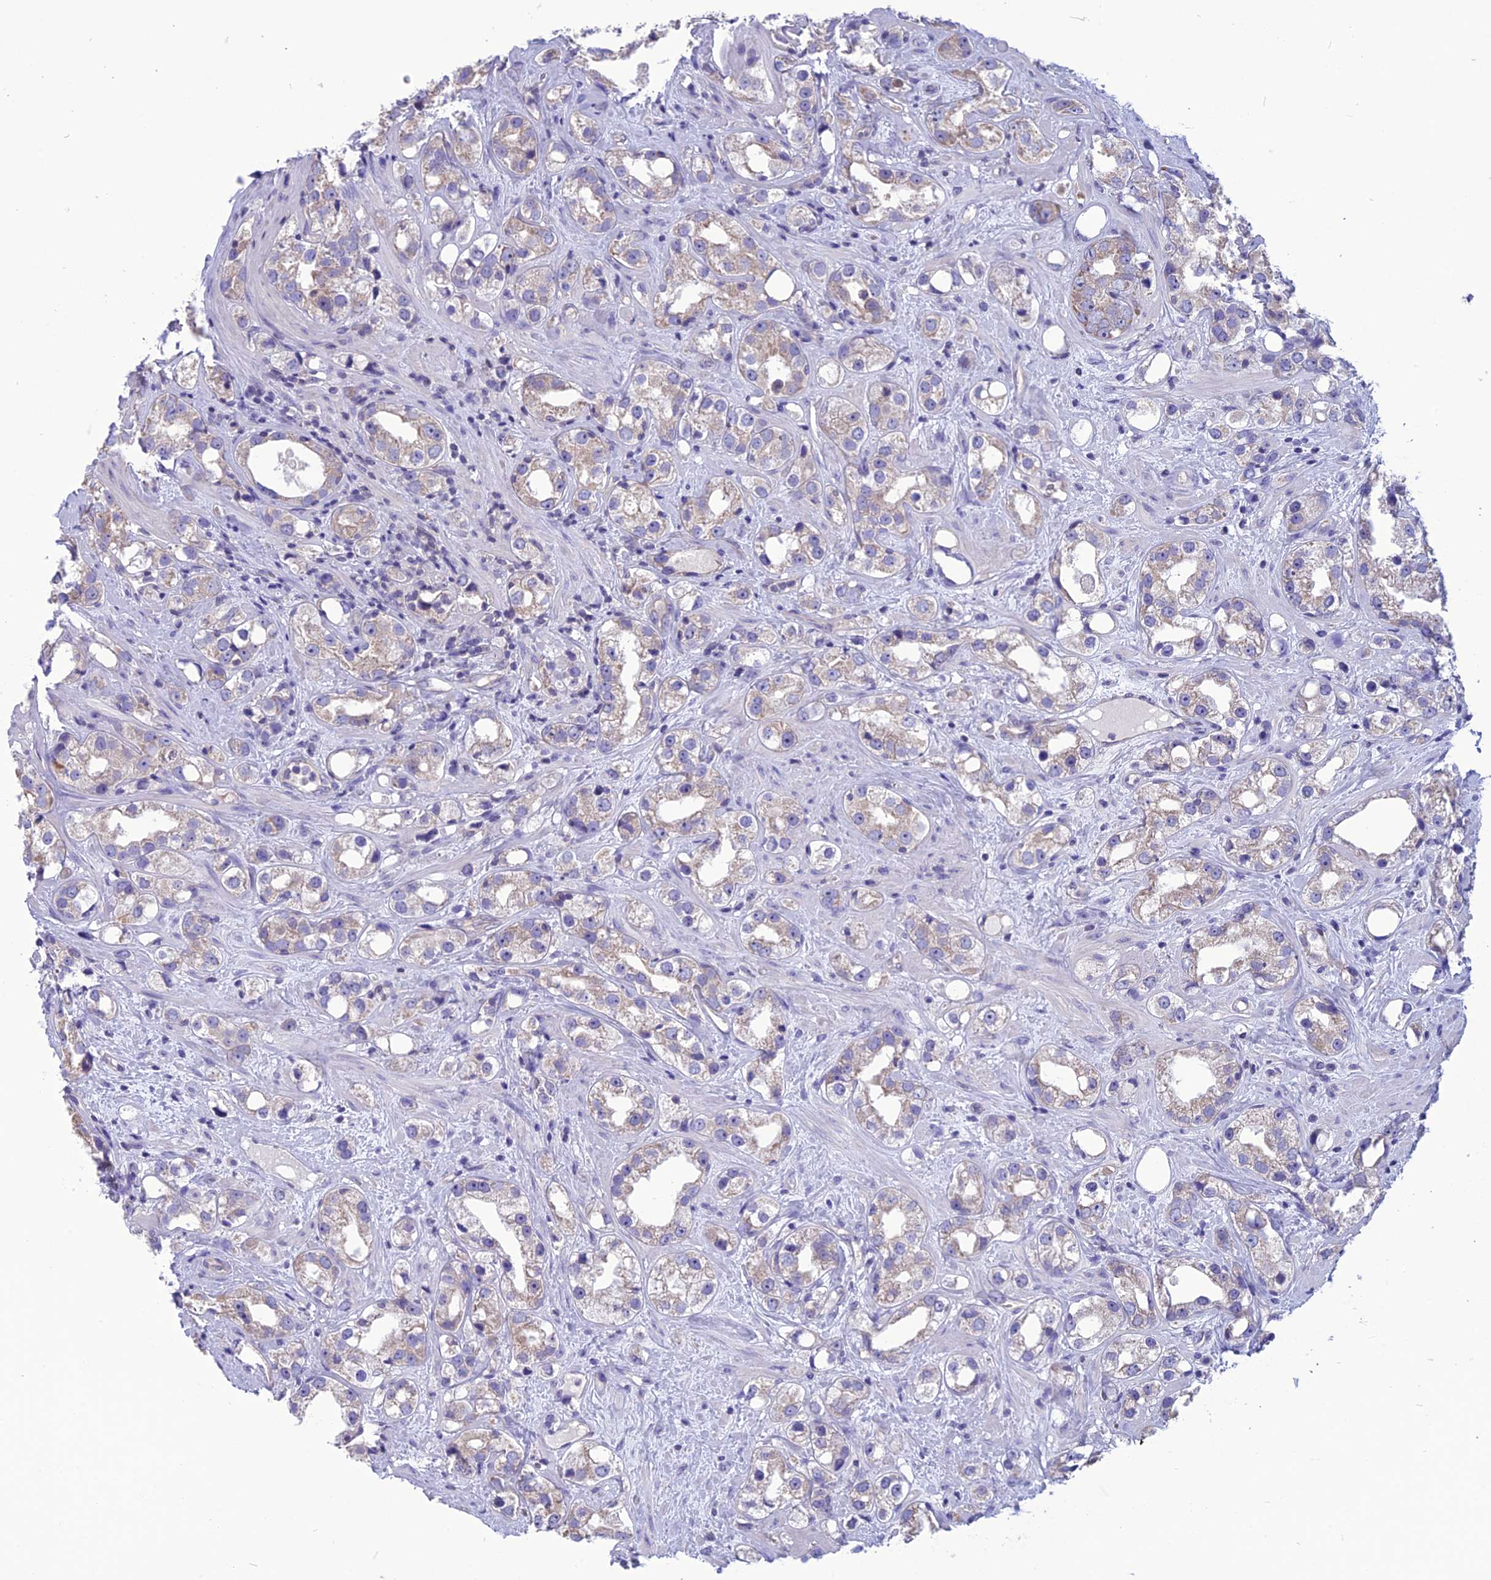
{"staining": {"intensity": "negative", "quantity": "none", "location": "none"}, "tissue": "prostate cancer", "cell_type": "Tumor cells", "image_type": "cancer", "snomed": [{"axis": "morphology", "description": "Adenocarcinoma, NOS"}, {"axis": "topography", "description": "Prostate"}], "caption": "Immunohistochemistry micrograph of neoplastic tissue: human prostate adenocarcinoma stained with DAB (3,3'-diaminobenzidine) shows no significant protein expression in tumor cells. (Stains: DAB immunohistochemistry (IHC) with hematoxylin counter stain, Microscopy: brightfield microscopy at high magnification).", "gene": "PSMF1", "patient": {"sex": "male", "age": 79}}